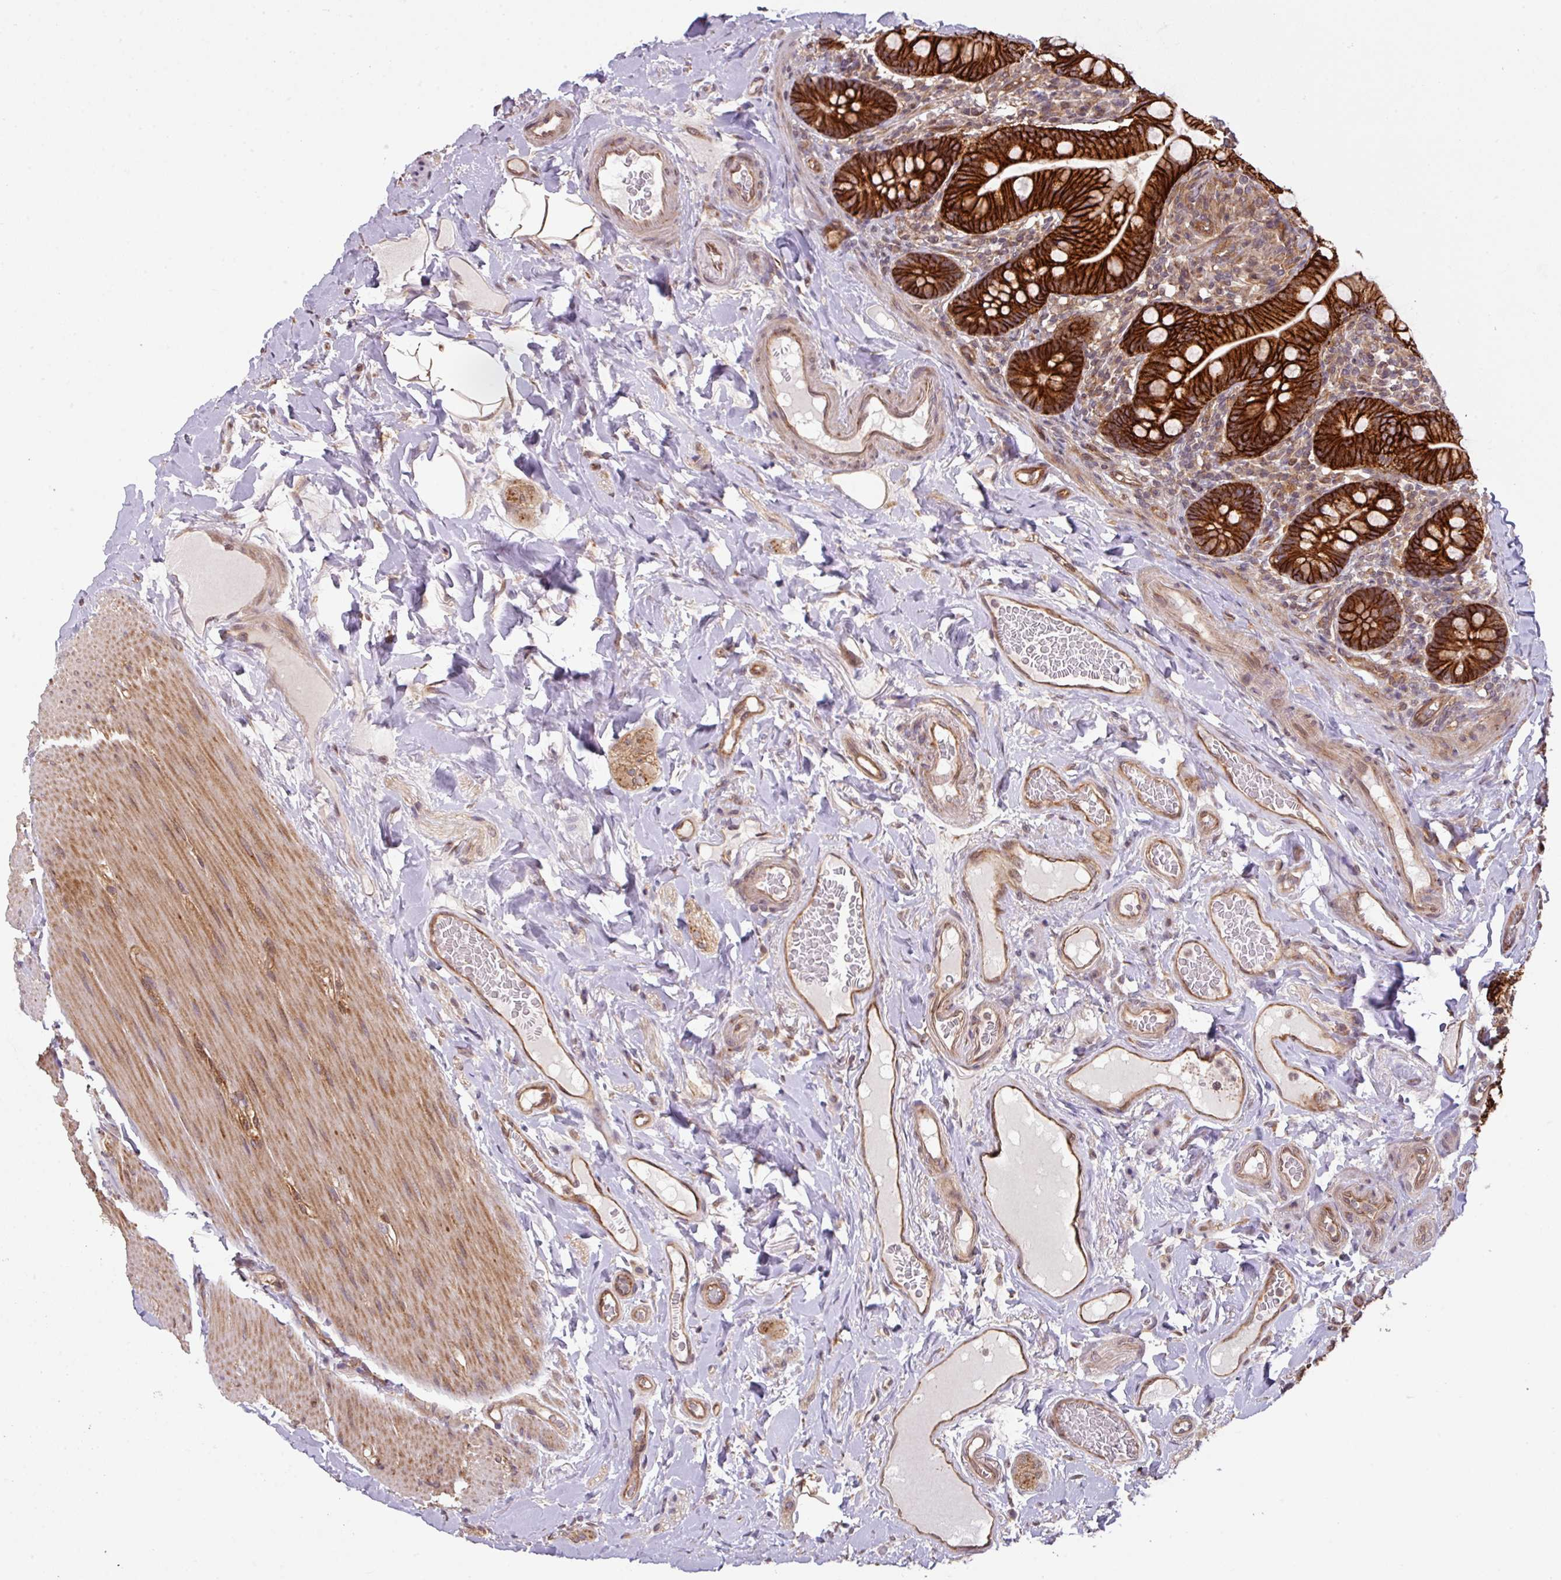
{"staining": {"intensity": "strong", "quantity": ">75%", "location": "cytoplasmic/membranous"}, "tissue": "small intestine", "cell_type": "Glandular cells", "image_type": "normal", "snomed": [{"axis": "morphology", "description": "Normal tissue, NOS"}, {"axis": "topography", "description": "Small intestine"}], "caption": "This photomicrograph displays immunohistochemistry staining of unremarkable human small intestine, with high strong cytoplasmic/membranous positivity in about >75% of glandular cells.", "gene": "CYFIP2", "patient": {"sex": "female", "age": 64}}